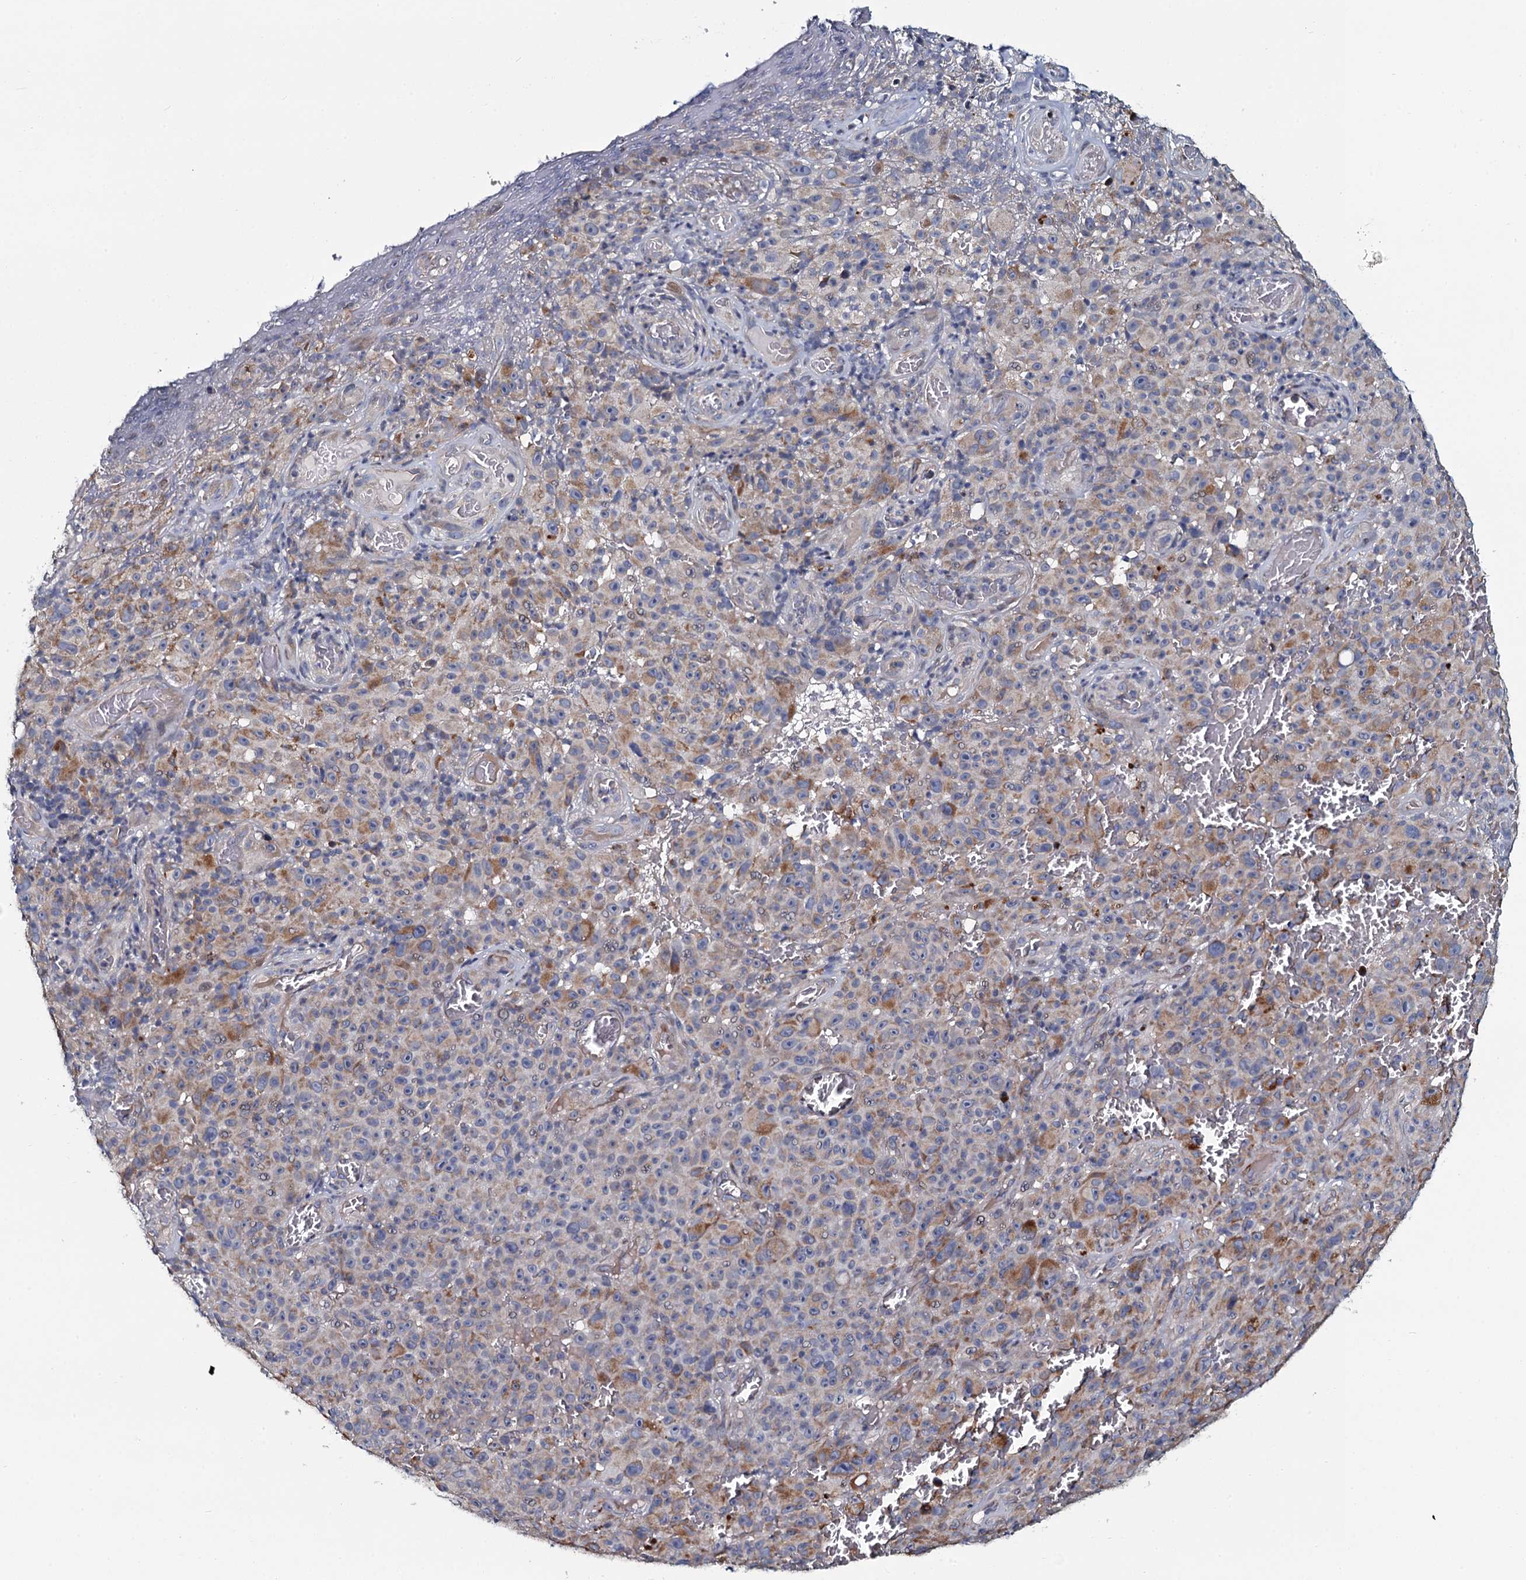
{"staining": {"intensity": "moderate", "quantity": "25%-75%", "location": "cytoplasmic/membranous"}, "tissue": "melanoma", "cell_type": "Tumor cells", "image_type": "cancer", "snomed": [{"axis": "morphology", "description": "Malignant melanoma, NOS"}, {"axis": "topography", "description": "Skin"}], "caption": "Tumor cells display moderate cytoplasmic/membranous positivity in approximately 25%-75% of cells in malignant melanoma.", "gene": "KCTD4", "patient": {"sex": "female", "age": 82}}